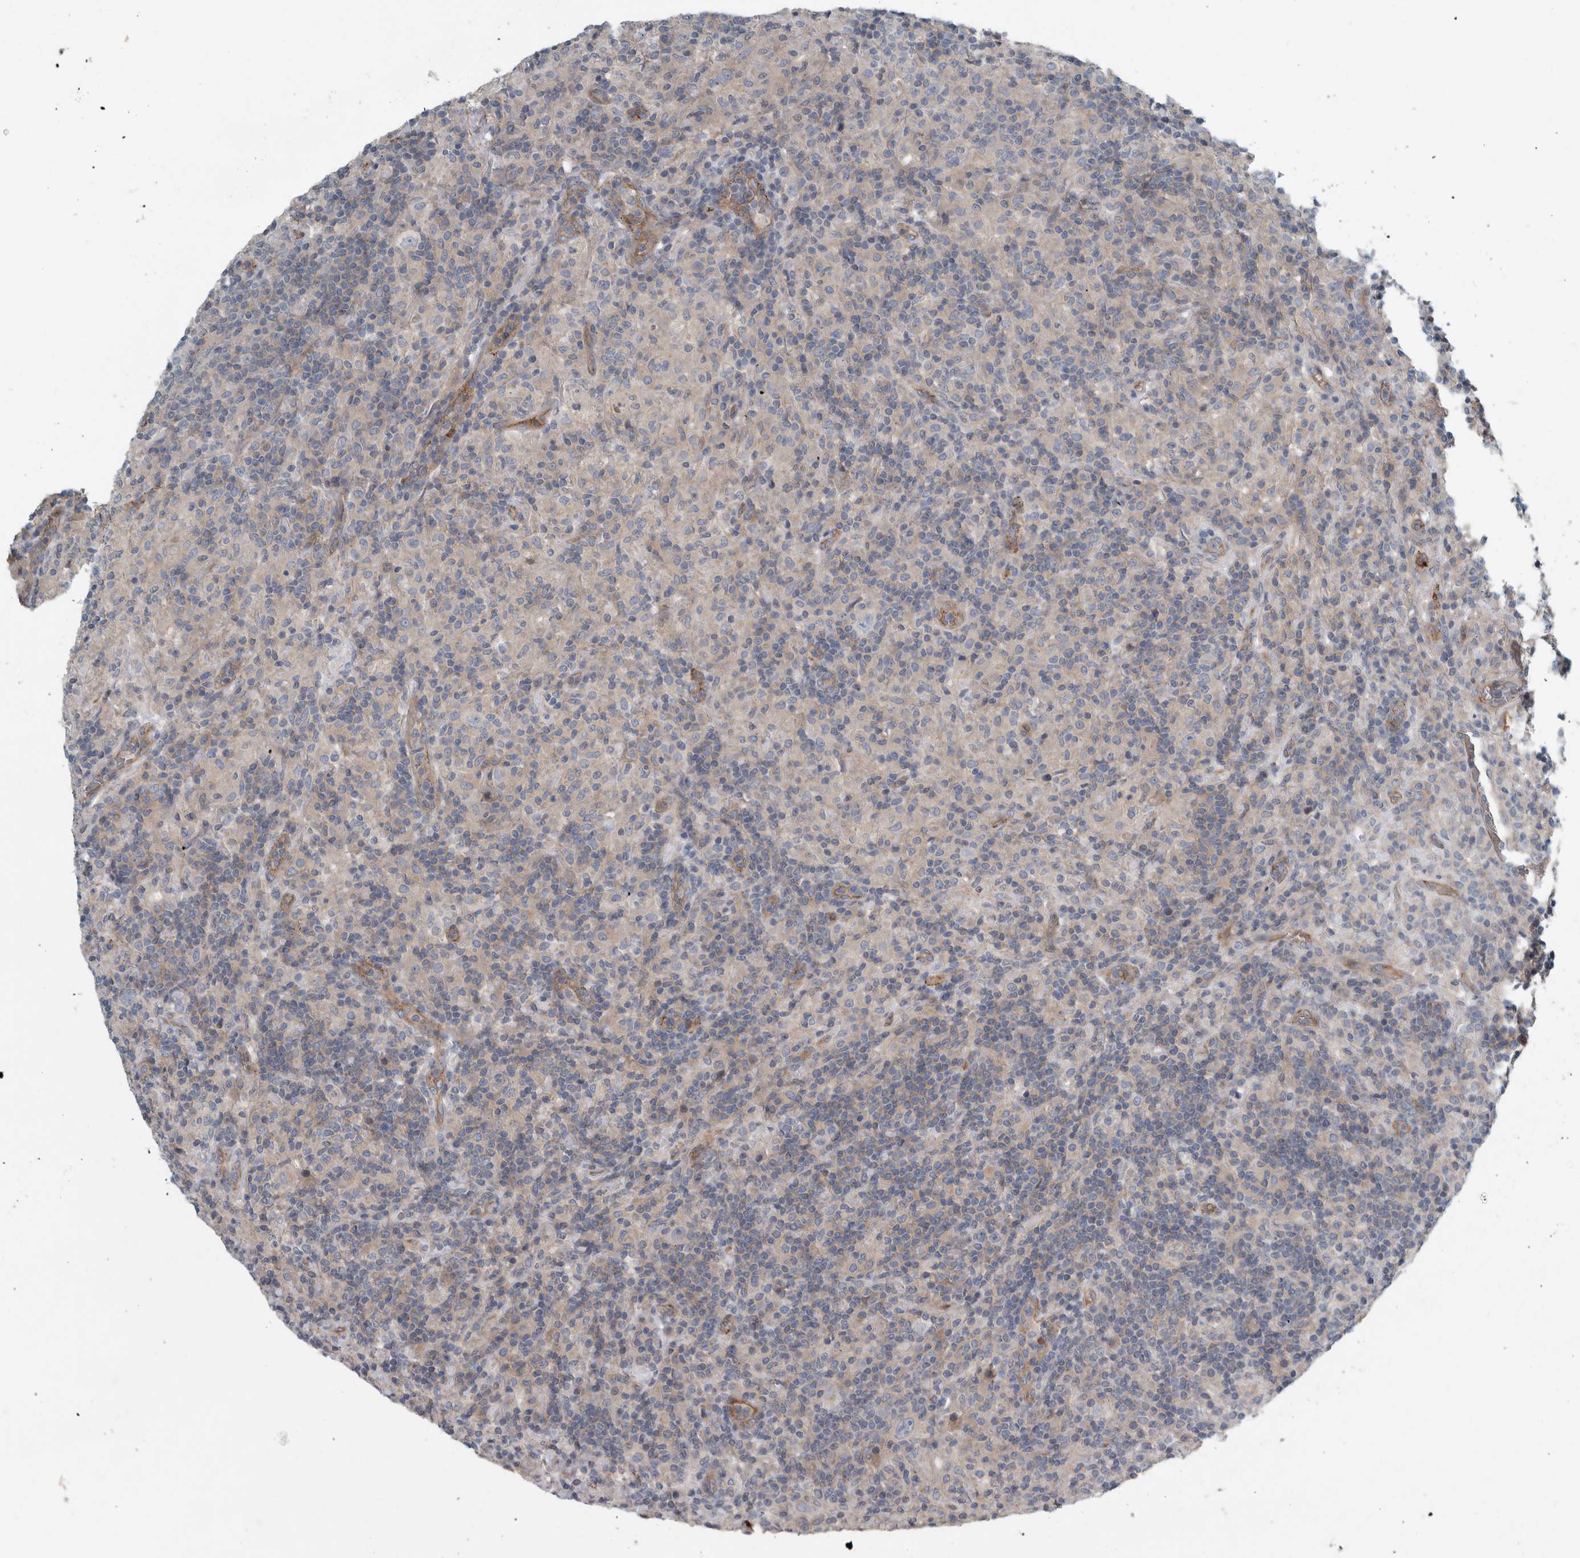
{"staining": {"intensity": "negative", "quantity": "none", "location": "none"}, "tissue": "lymphoma", "cell_type": "Tumor cells", "image_type": "cancer", "snomed": [{"axis": "morphology", "description": "Hodgkin's disease, NOS"}, {"axis": "topography", "description": "Lymph node"}], "caption": "IHC photomicrograph of neoplastic tissue: human Hodgkin's disease stained with DAB exhibits no significant protein expression in tumor cells.", "gene": "GLT8D2", "patient": {"sex": "male", "age": 70}}